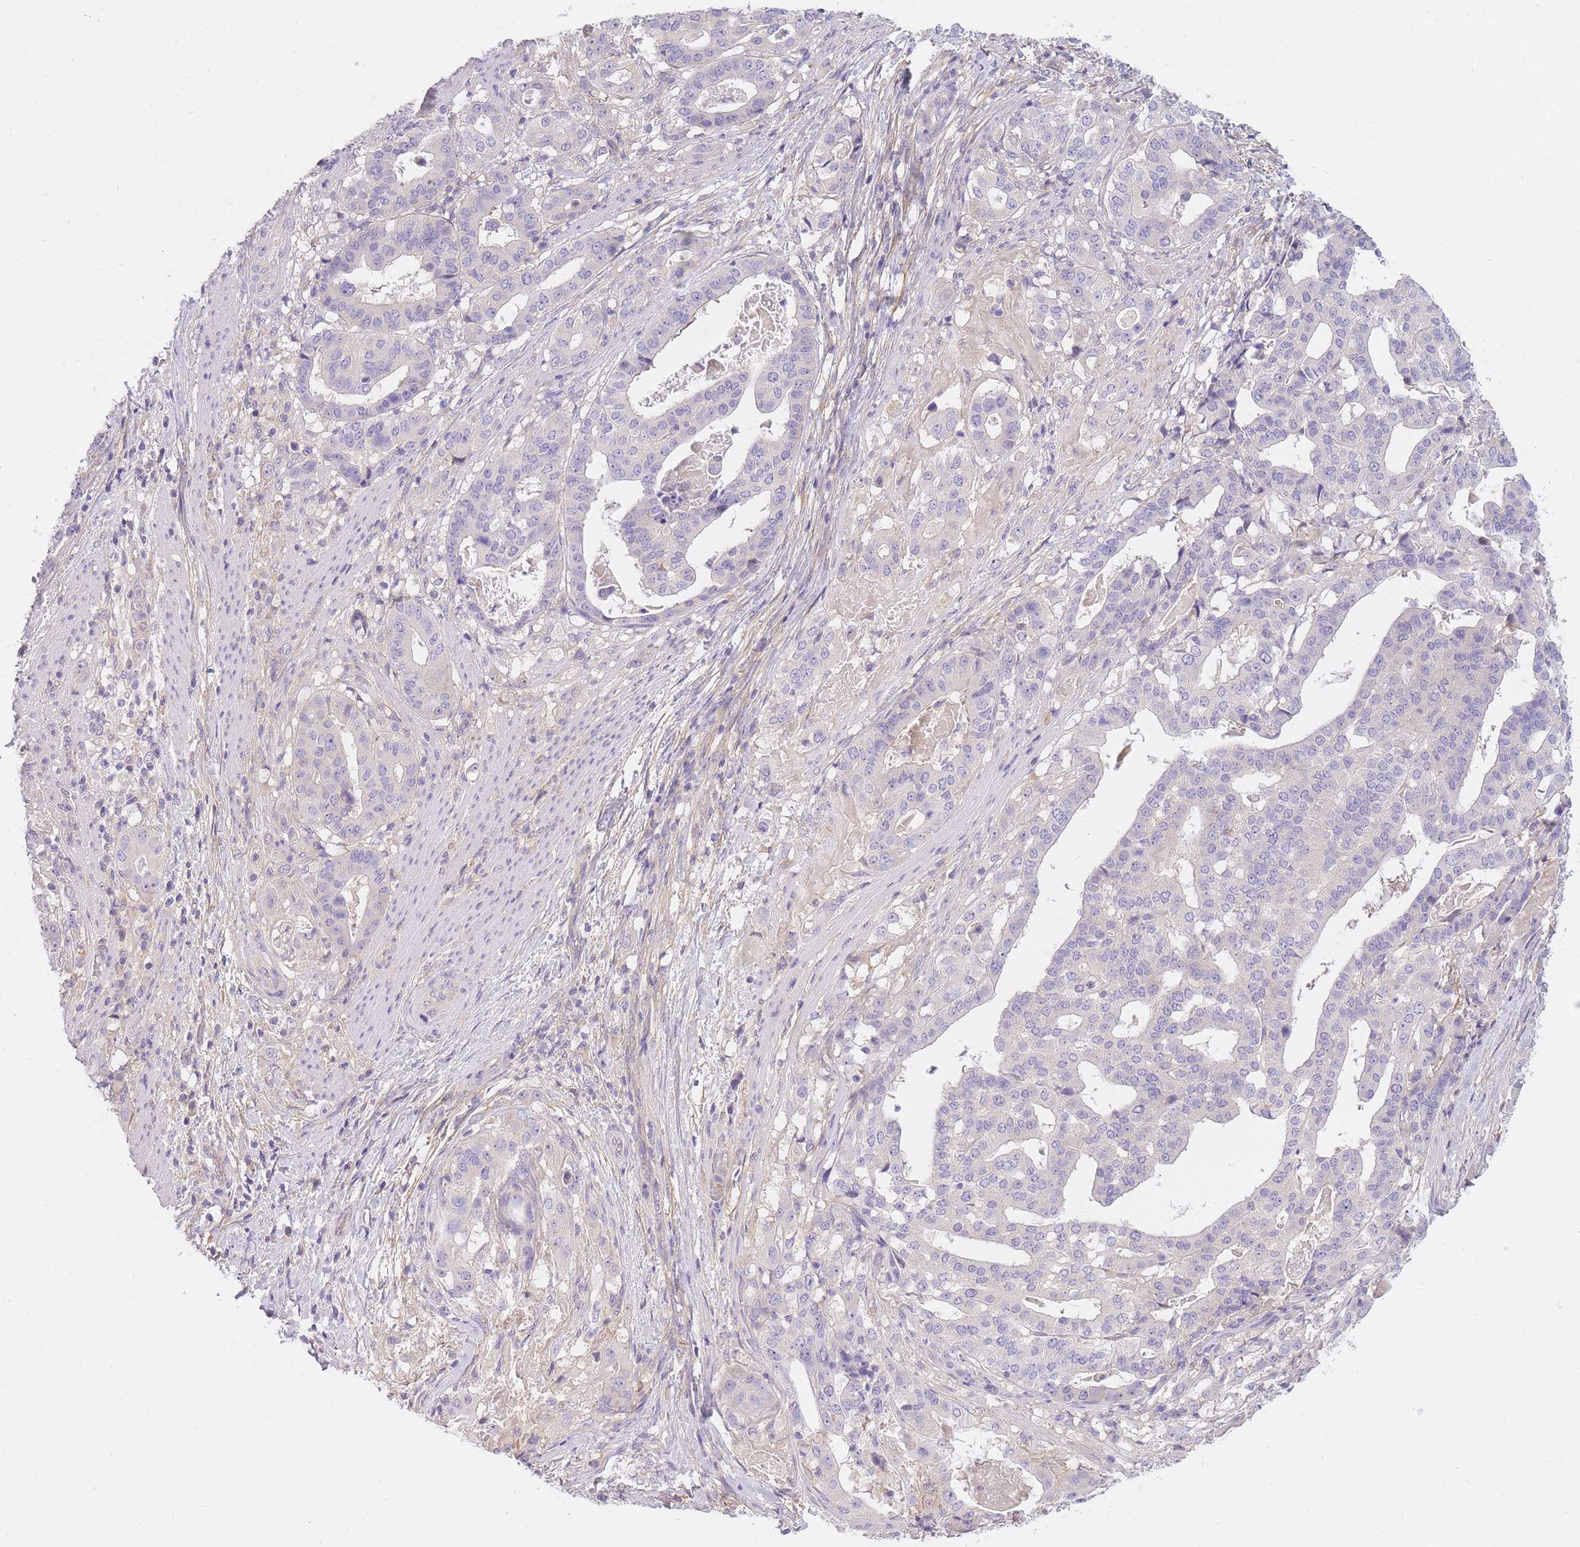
{"staining": {"intensity": "negative", "quantity": "none", "location": "none"}, "tissue": "stomach cancer", "cell_type": "Tumor cells", "image_type": "cancer", "snomed": [{"axis": "morphology", "description": "Adenocarcinoma, NOS"}, {"axis": "topography", "description": "Stomach"}], "caption": "Immunohistochemical staining of adenocarcinoma (stomach) displays no significant expression in tumor cells. (DAB immunohistochemistry (IHC) visualized using brightfield microscopy, high magnification).", "gene": "AP3M2", "patient": {"sex": "male", "age": 48}}